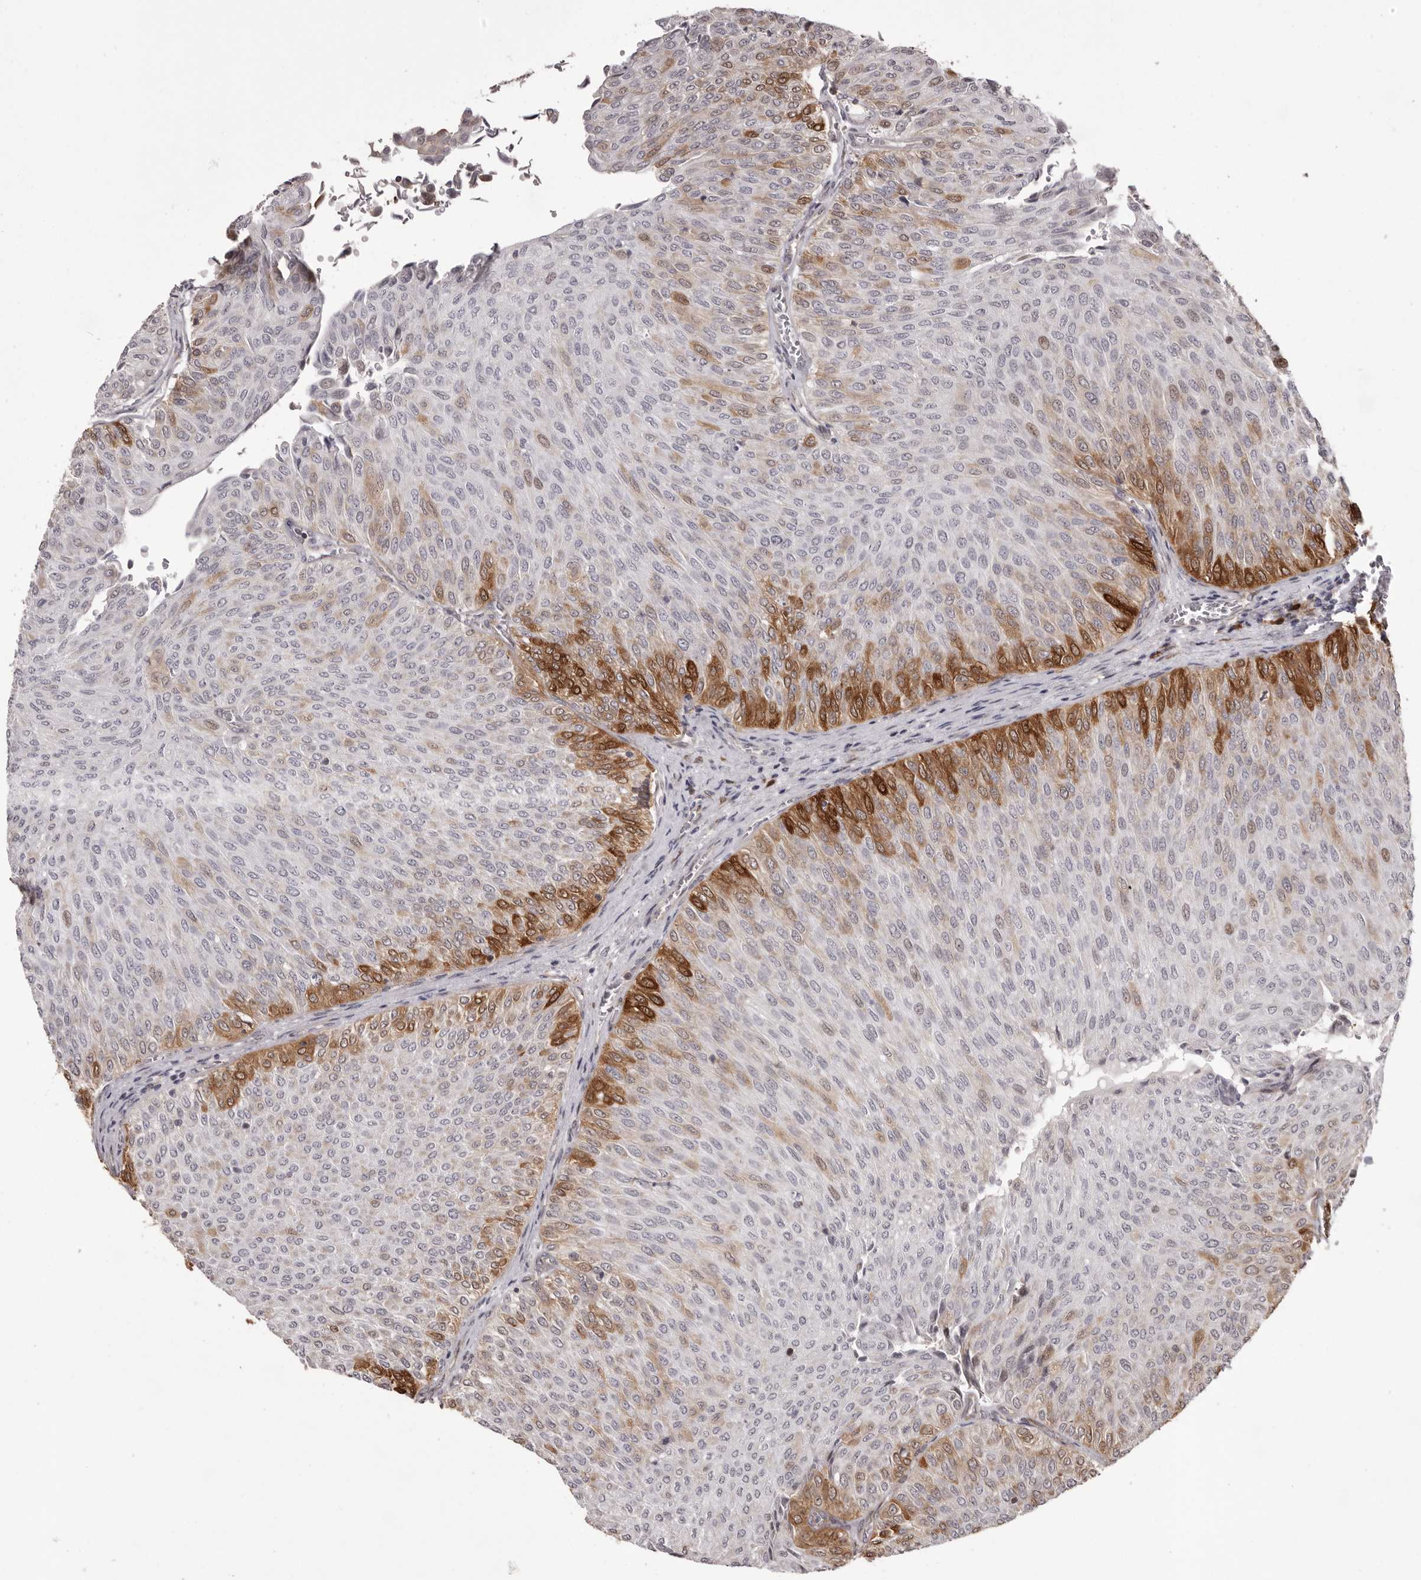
{"staining": {"intensity": "strong", "quantity": "<25%", "location": "cytoplasmic/membranous"}, "tissue": "urothelial cancer", "cell_type": "Tumor cells", "image_type": "cancer", "snomed": [{"axis": "morphology", "description": "Urothelial carcinoma, Low grade"}, {"axis": "topography", "description": "Urinary bladder"}], "caption": "IHC micrograph of neoplastic tissue: human urothelial carcinoma (low-grade) stained using immunohistochemistry (IHC) shows medium levels of strong protein expression localized specifically in the cytoplasmic/membranous of tumor cells, appearing as a cytoplasmic/membranous brown color.", "gene": "GFOD1", "patient": {"sex": "male", "age": 78}}